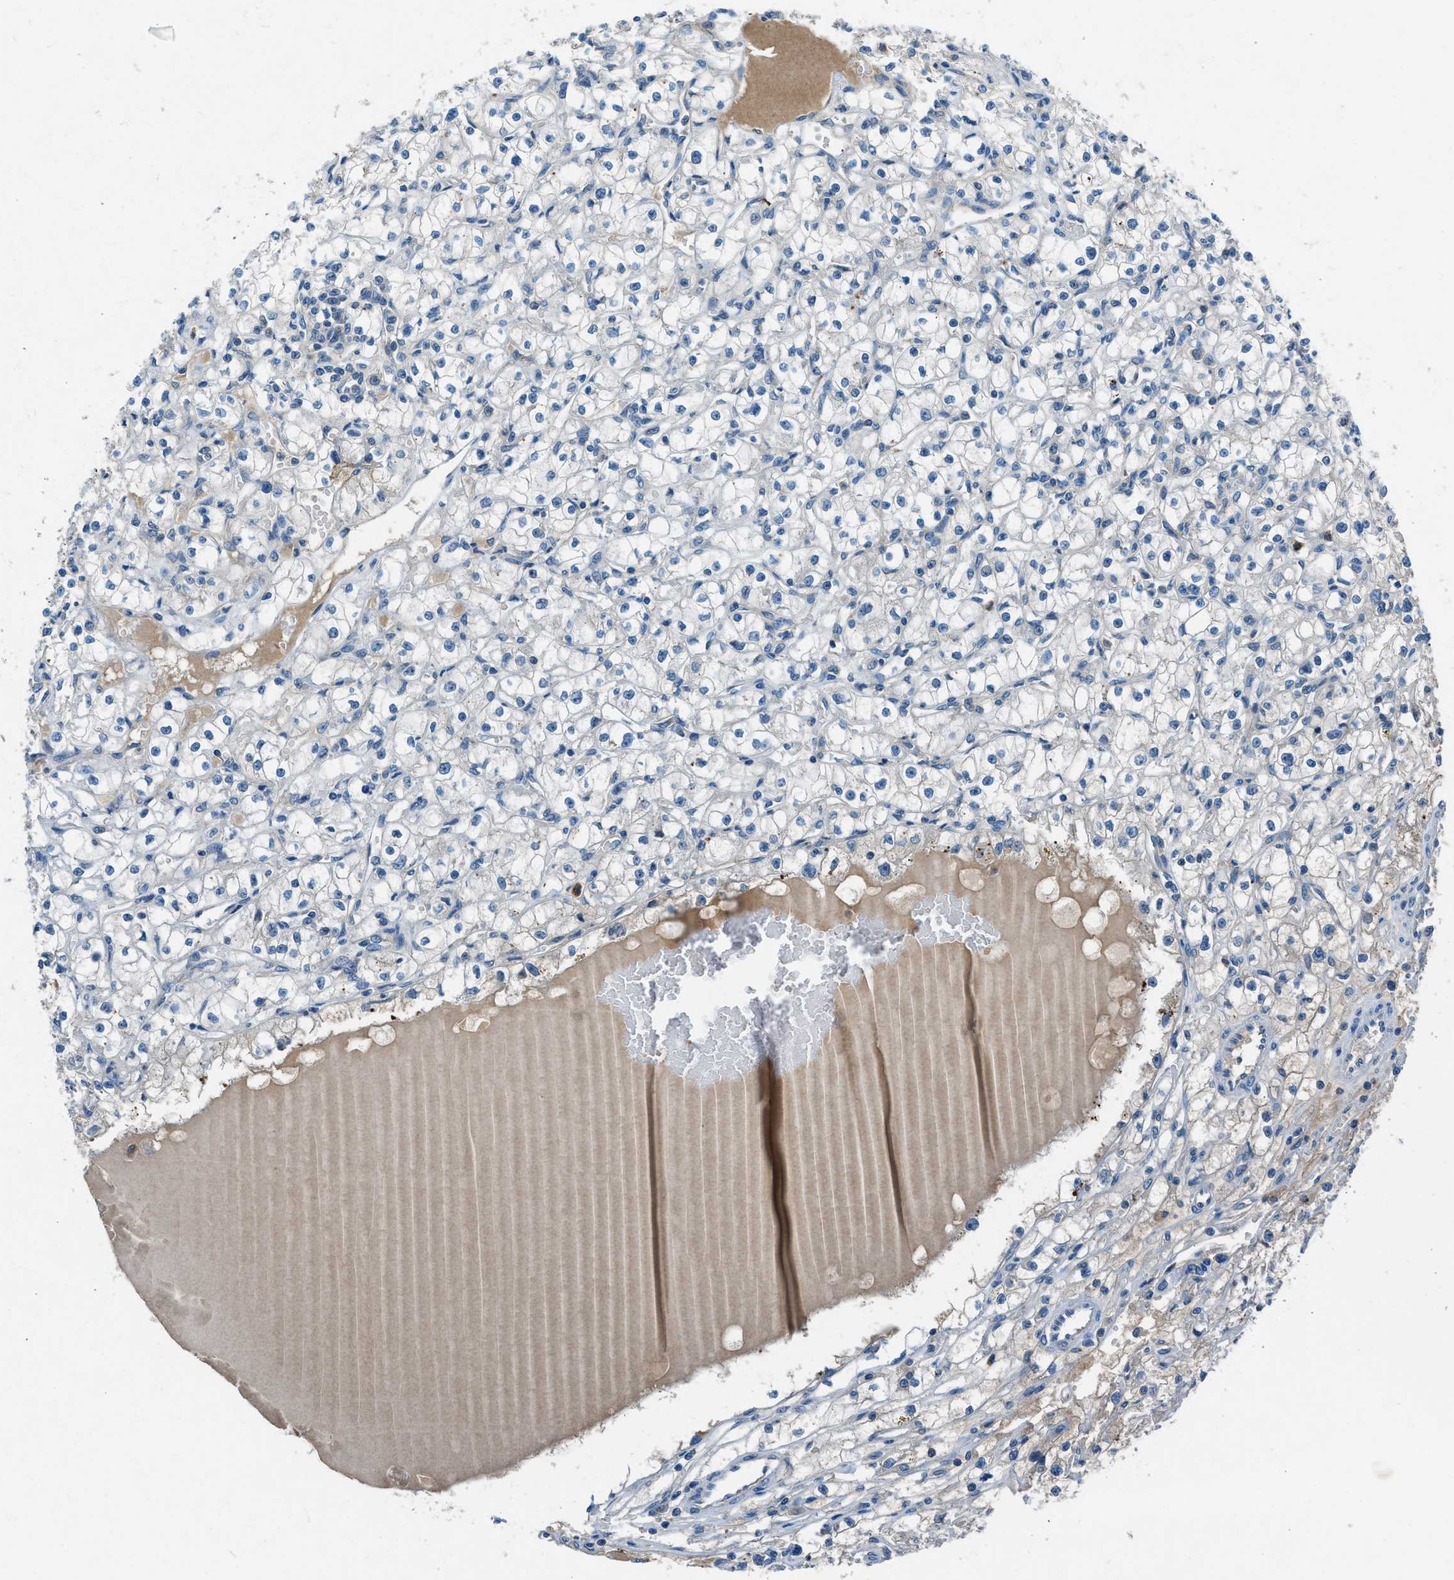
{"staining": {"intensity": "negative", "quantity": "none", "location": "none"}, "tissue": "renal cancer", "cell_type": "Tumor cells", "image_type": "cancer", "snomed": [{"axis": "morphology", "description": "Adenocarcinoma, NOS"}, {"axis": "topography", "description": "Kidney"}], "caption": "The image displays no staining of tumor cells in adenocarcinoma (renal).", "gene": "BMP1", "patient": {"sex": "male", "age": 56}}